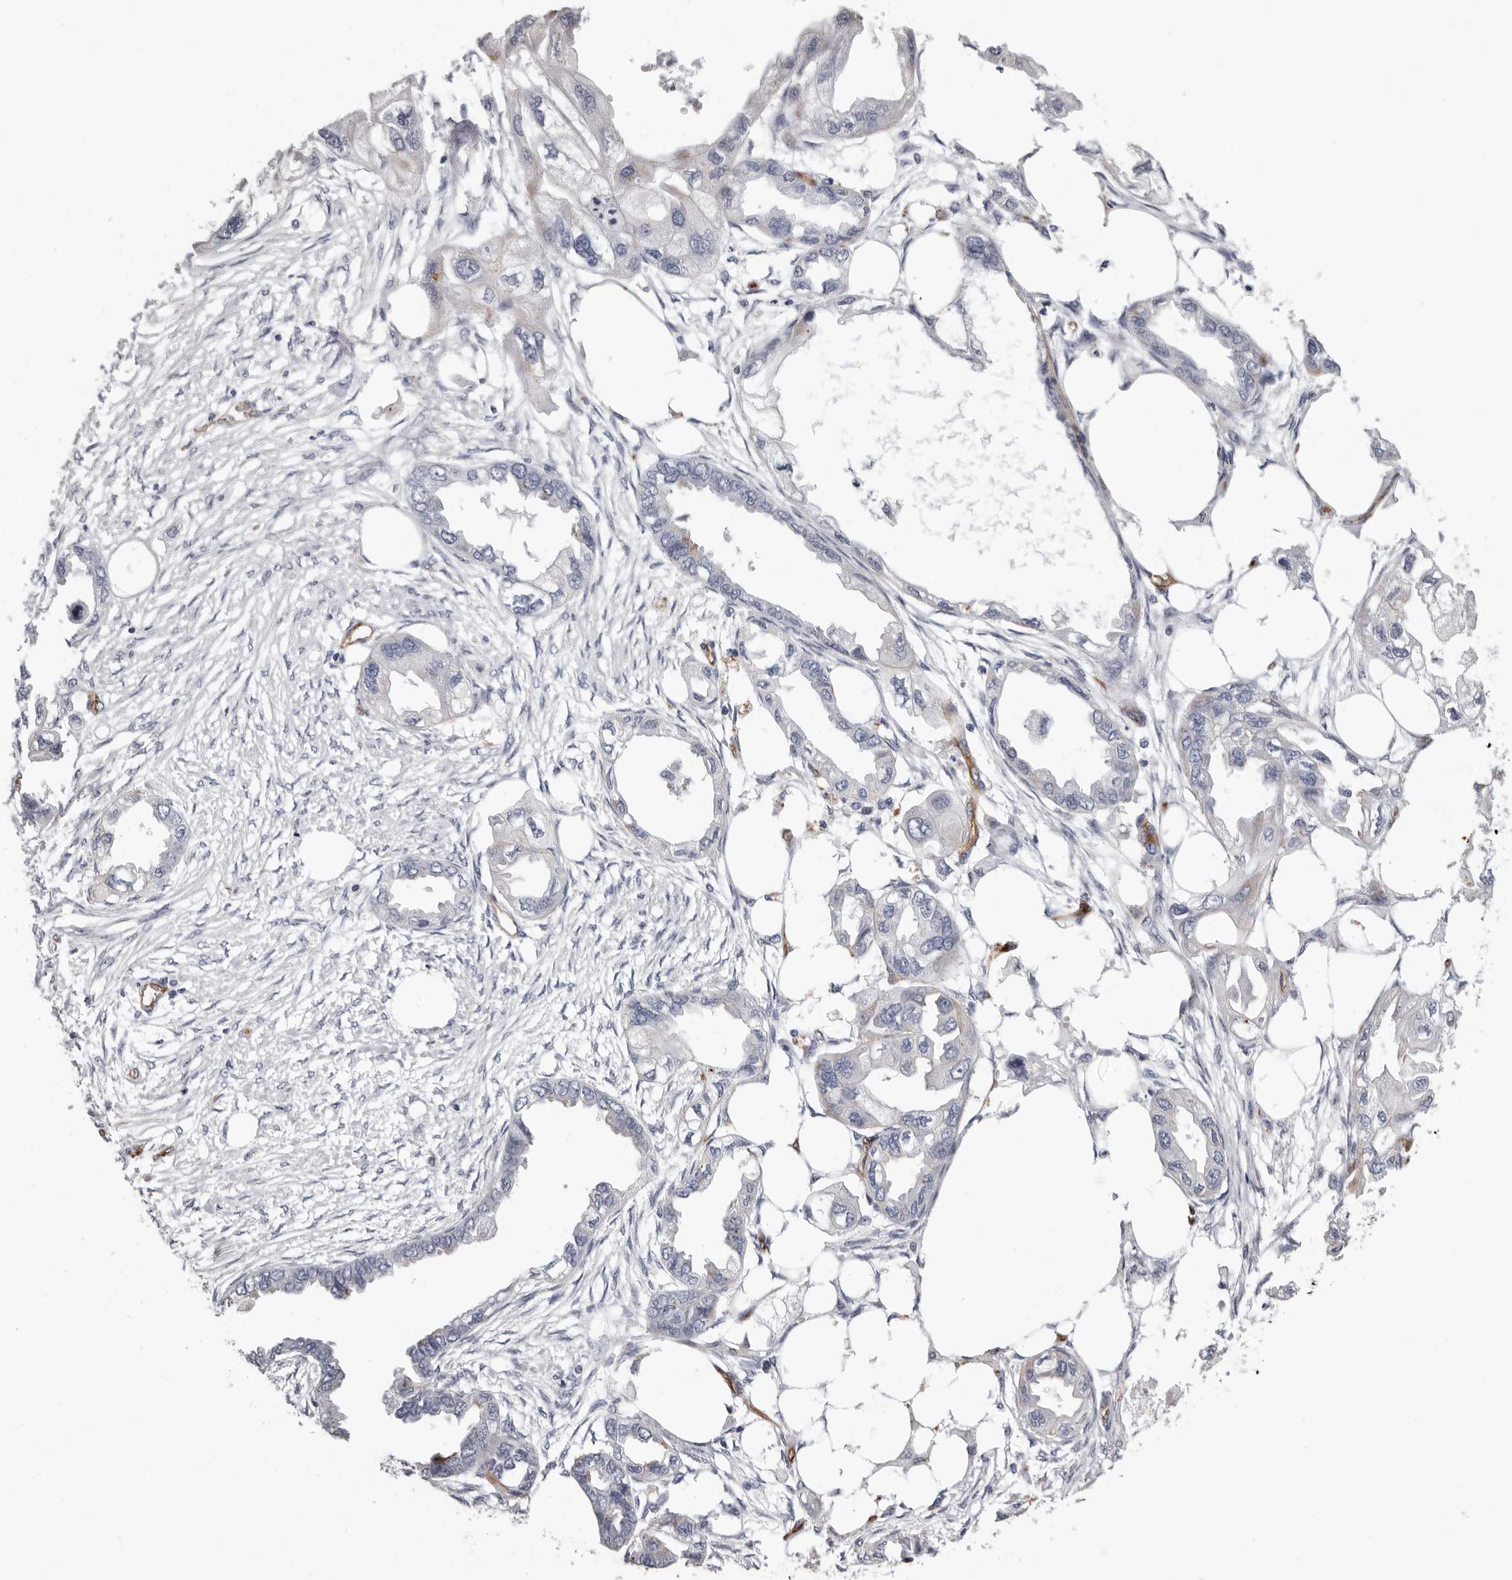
{"staining": {"intensity": "negative", "quantity": "none", "location": "none"}, "tissue": "endometrial cancer", "cell_type": "Tumor cells", "image_type": "cancer", "snomed": [{"axis": "morphology", "description": "Adenocarcinoma, NOS"}, {"axis": "morphology", "description": "Adenocarcinoma, metastatic, NOS"}, {"axis": "topography", "description": "Adipose tissue"}, {"axis": "topography", "description": "Endometrium"}], "caption": "The histopathology image reveals no significant positivity in tumor cells of endometrial cancer (adenocarcinoma).", "gene": "ADGRL4", "patient": {"sex": "female", "age": 67}}